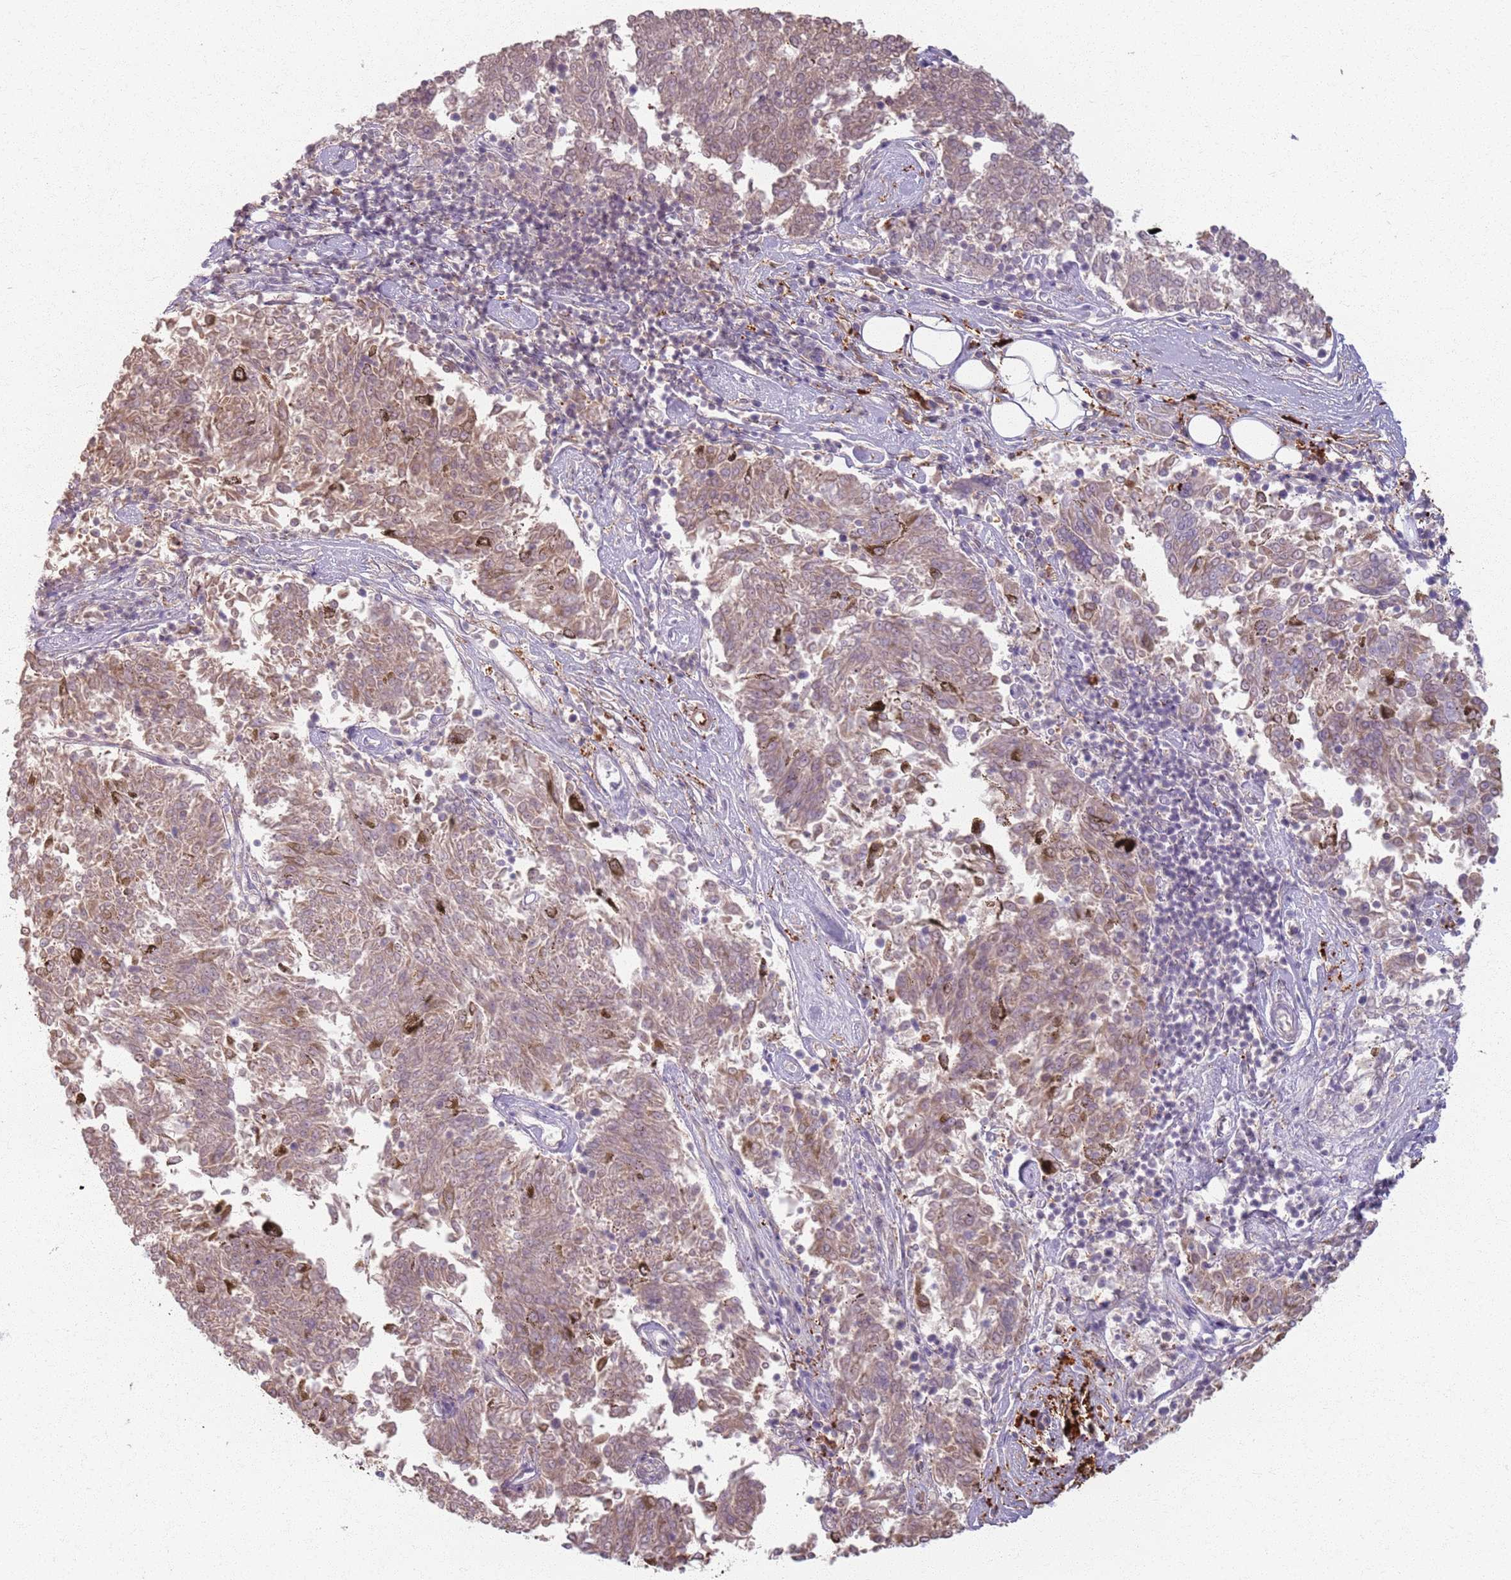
{"staining": {"intensity": "weak", "quantity": ">75%", "location": "cytoplasmic/membranous"}, "tissue": "melanoma", "cell_type": "Tumor cells", "image_type": "cancer", "snomed": [{"axis": "morphology", "description": "Malignant melanoma, NOS"}, {"axis": "topography", "description": "Skin"}], "caption": "This is an image of immunohistochemistry staining of malignant melanoma, which shows weak positivity in the cytoplasmic/membranous of tumor cells.", "gene": "GDPGP1", "patient": {"sex": "female", "age": 72}}